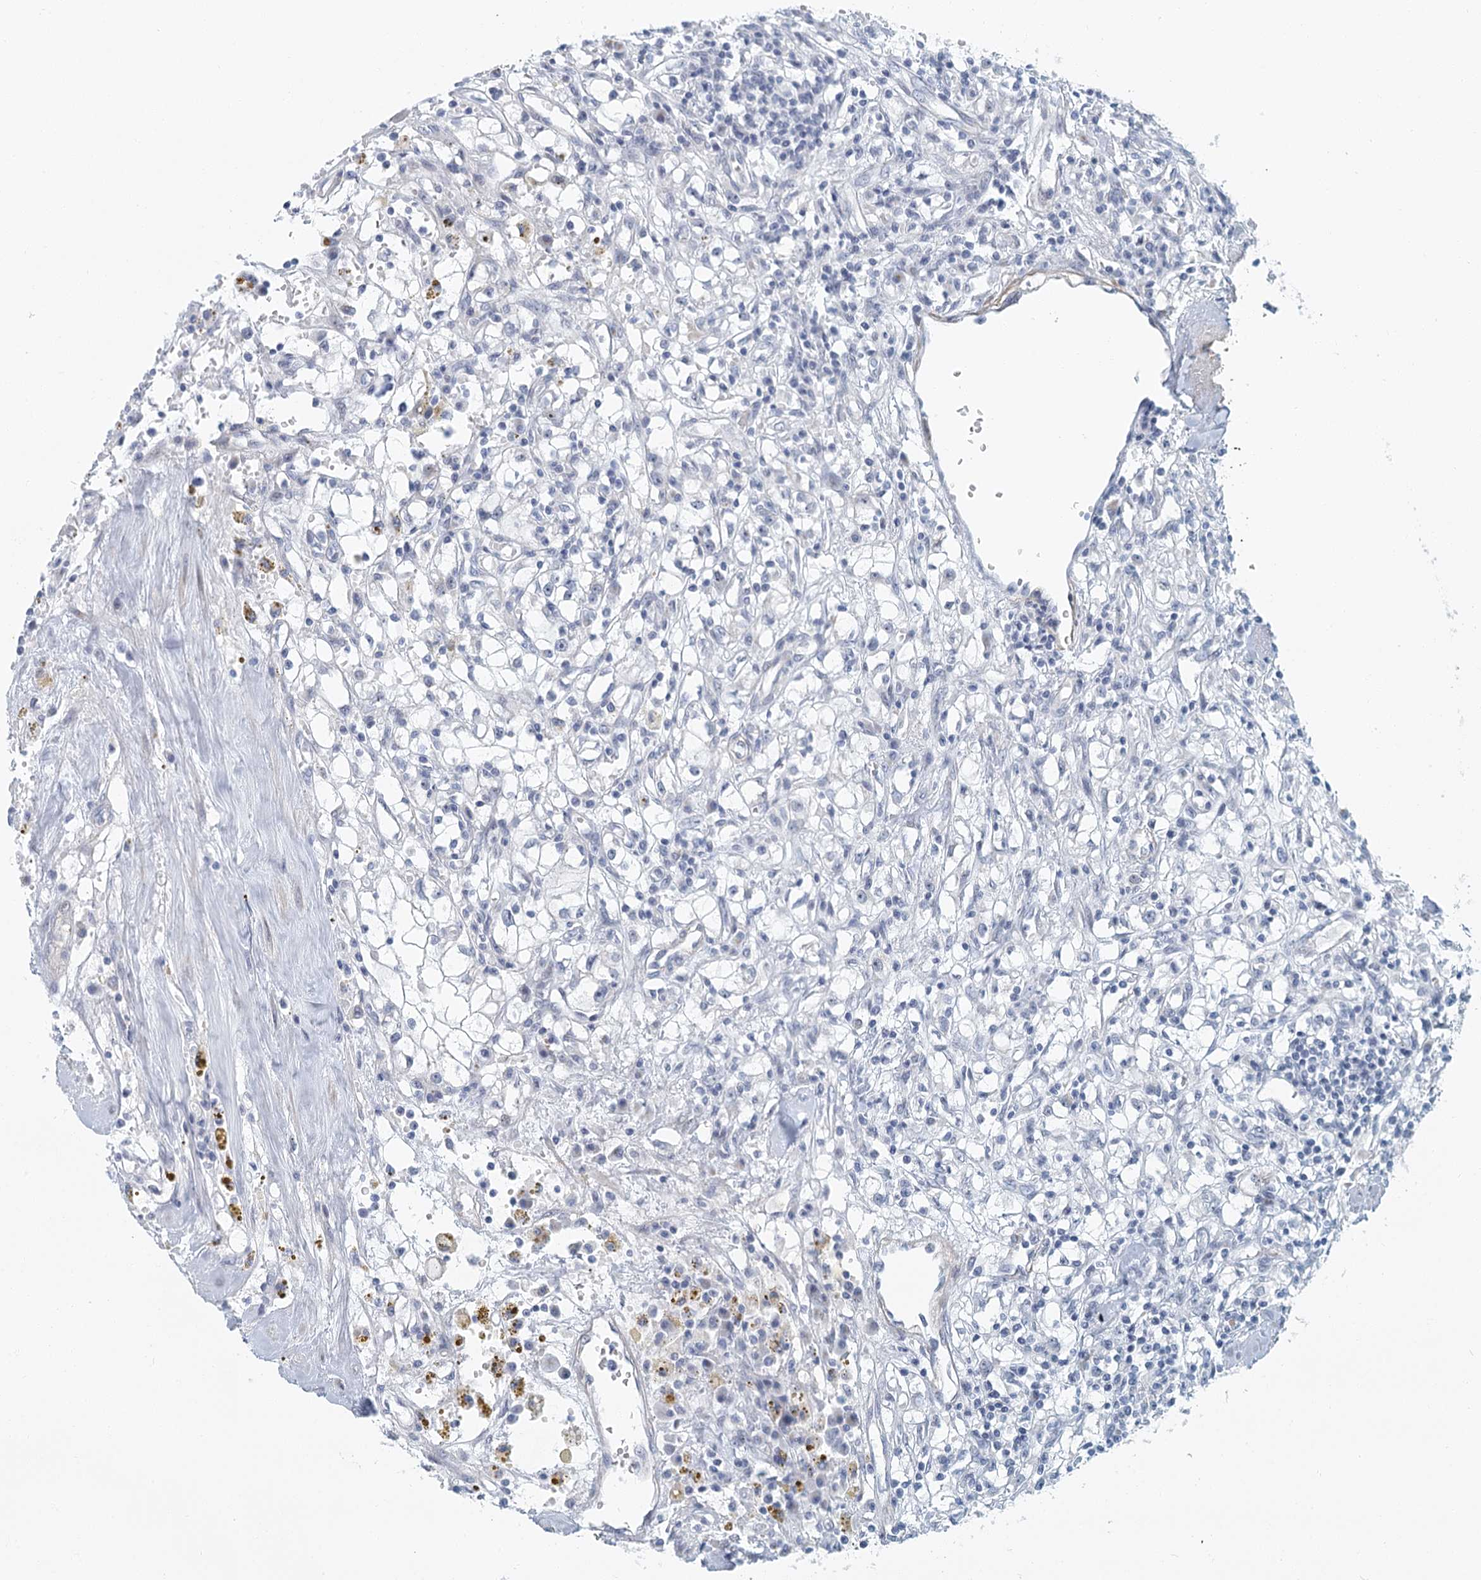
{"staining": {"intensity": "negative", "quantity": "none", "location": "none"}, "tissue": "renal cancer", "cell_type": "Tumor cells", "image_type": "cancer", "snomed": [{"axis": "morphology", "description": "Adenocarcinoma, NOS"}, {"axis": "topography", "description": "Kidney"}], "caption": "This is an immunohistochemistry photomicrograph of human adenocarcinoma (renal). There is no positivity in tumor cells.", "gene": "ZNF527", "patient": {"sex": "male", "age": 56}}